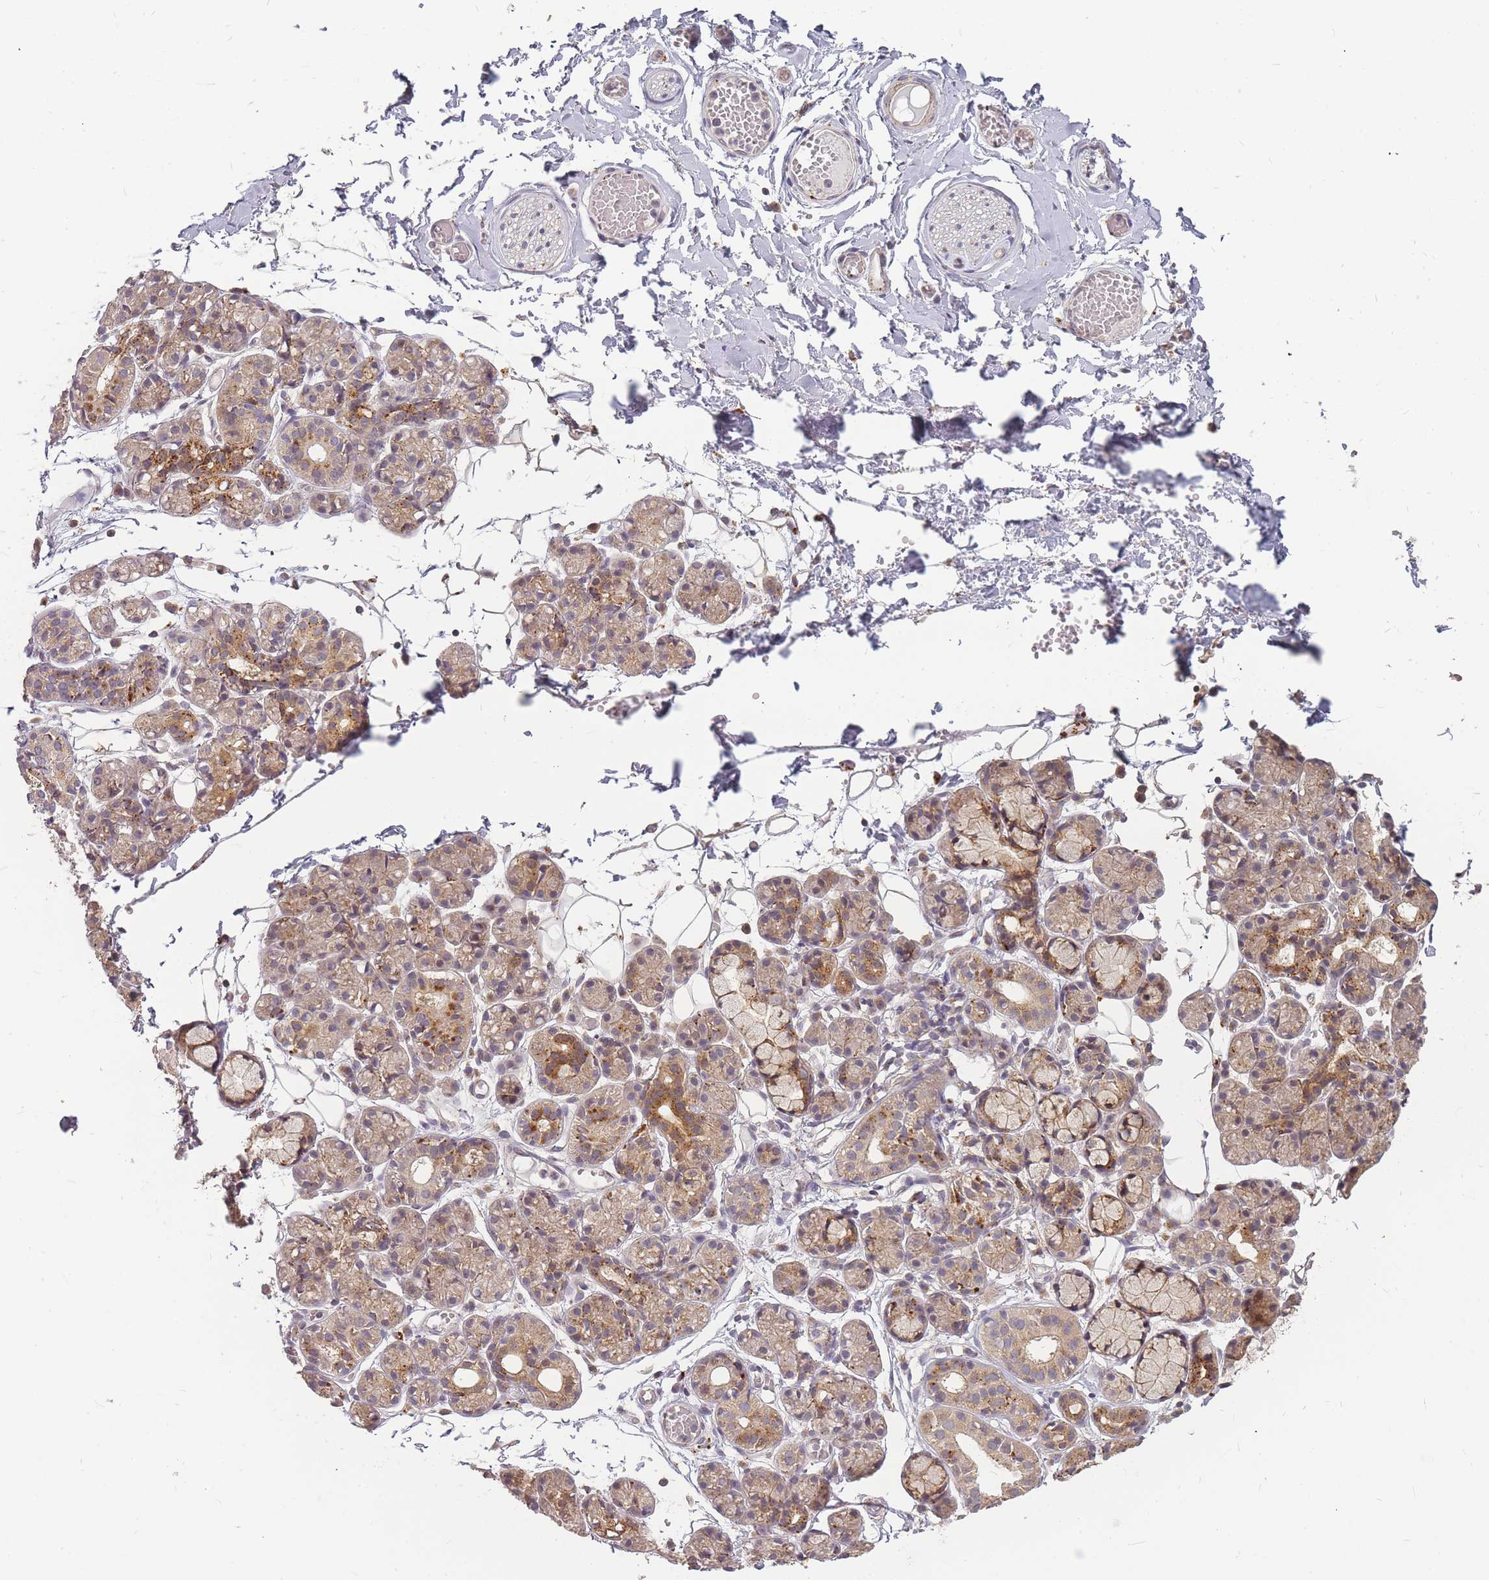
{"staining": {"intensity": "moderate", "quantity": "25%-75%", "location": "cytoplasmic/membranous"}, "tissue": "salivary gland", "cell_type": "Glandular cells", "image_type": "normal", "snomed": [{"axis": "morphology", "description": "Normal tissue, NOS"}, {"axis": "topography", "description": "Salivary gland"}], "caption": "An IHC image of benign tissue is shown. Protein staining in brown highlights moderate cytoplasmic/membranous positivity in salivary gland within glandular cells. The staining is performed using DAB brown chromogen to label protein expression. The nuclei are counter-stained blue using hematoxylin.", "gene": "ATG5", "patient": {"sex": "male", "age": 63}}